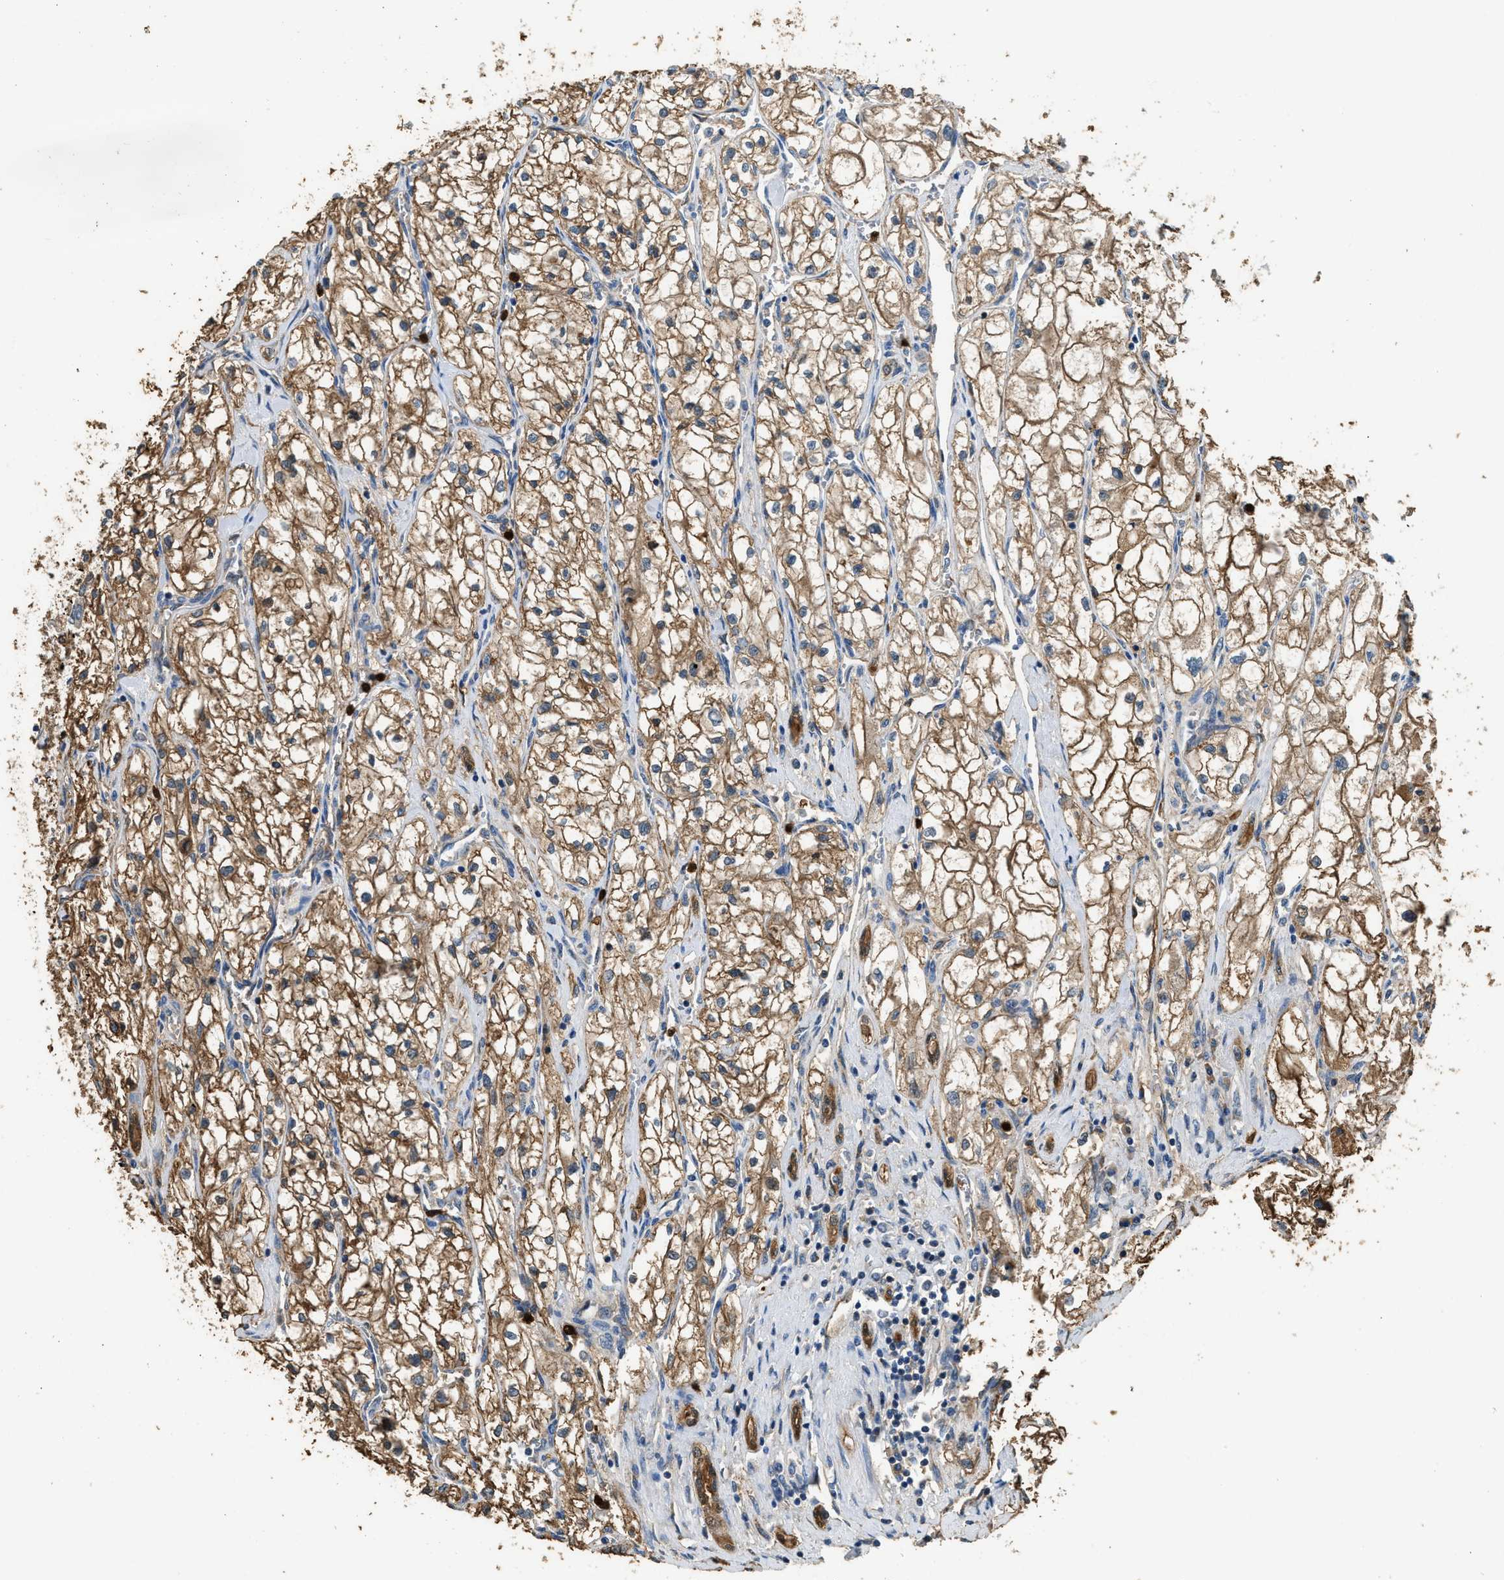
{"staining": {"intensity": "moderate", "quantity": ">75%", "location": "cytoplasmic/membranous"}, "tissue": "renal cancer", "cell_type": "Tumor cells", "image_type": "cancer", "snomed": [{"axis": "morphology", "description": "Adenocarcinoma, NOS"}, {"axis": "topography", "description": "Kidney"}], "caption": "Protein expression analysis of human renal cancer (adenocarcinoma) reveals moderate cytoplasmic/membranous expression in about >75% of tumor cells.", "gene": "ANXA3", "patient": {"sex": "female", "age": 70}}